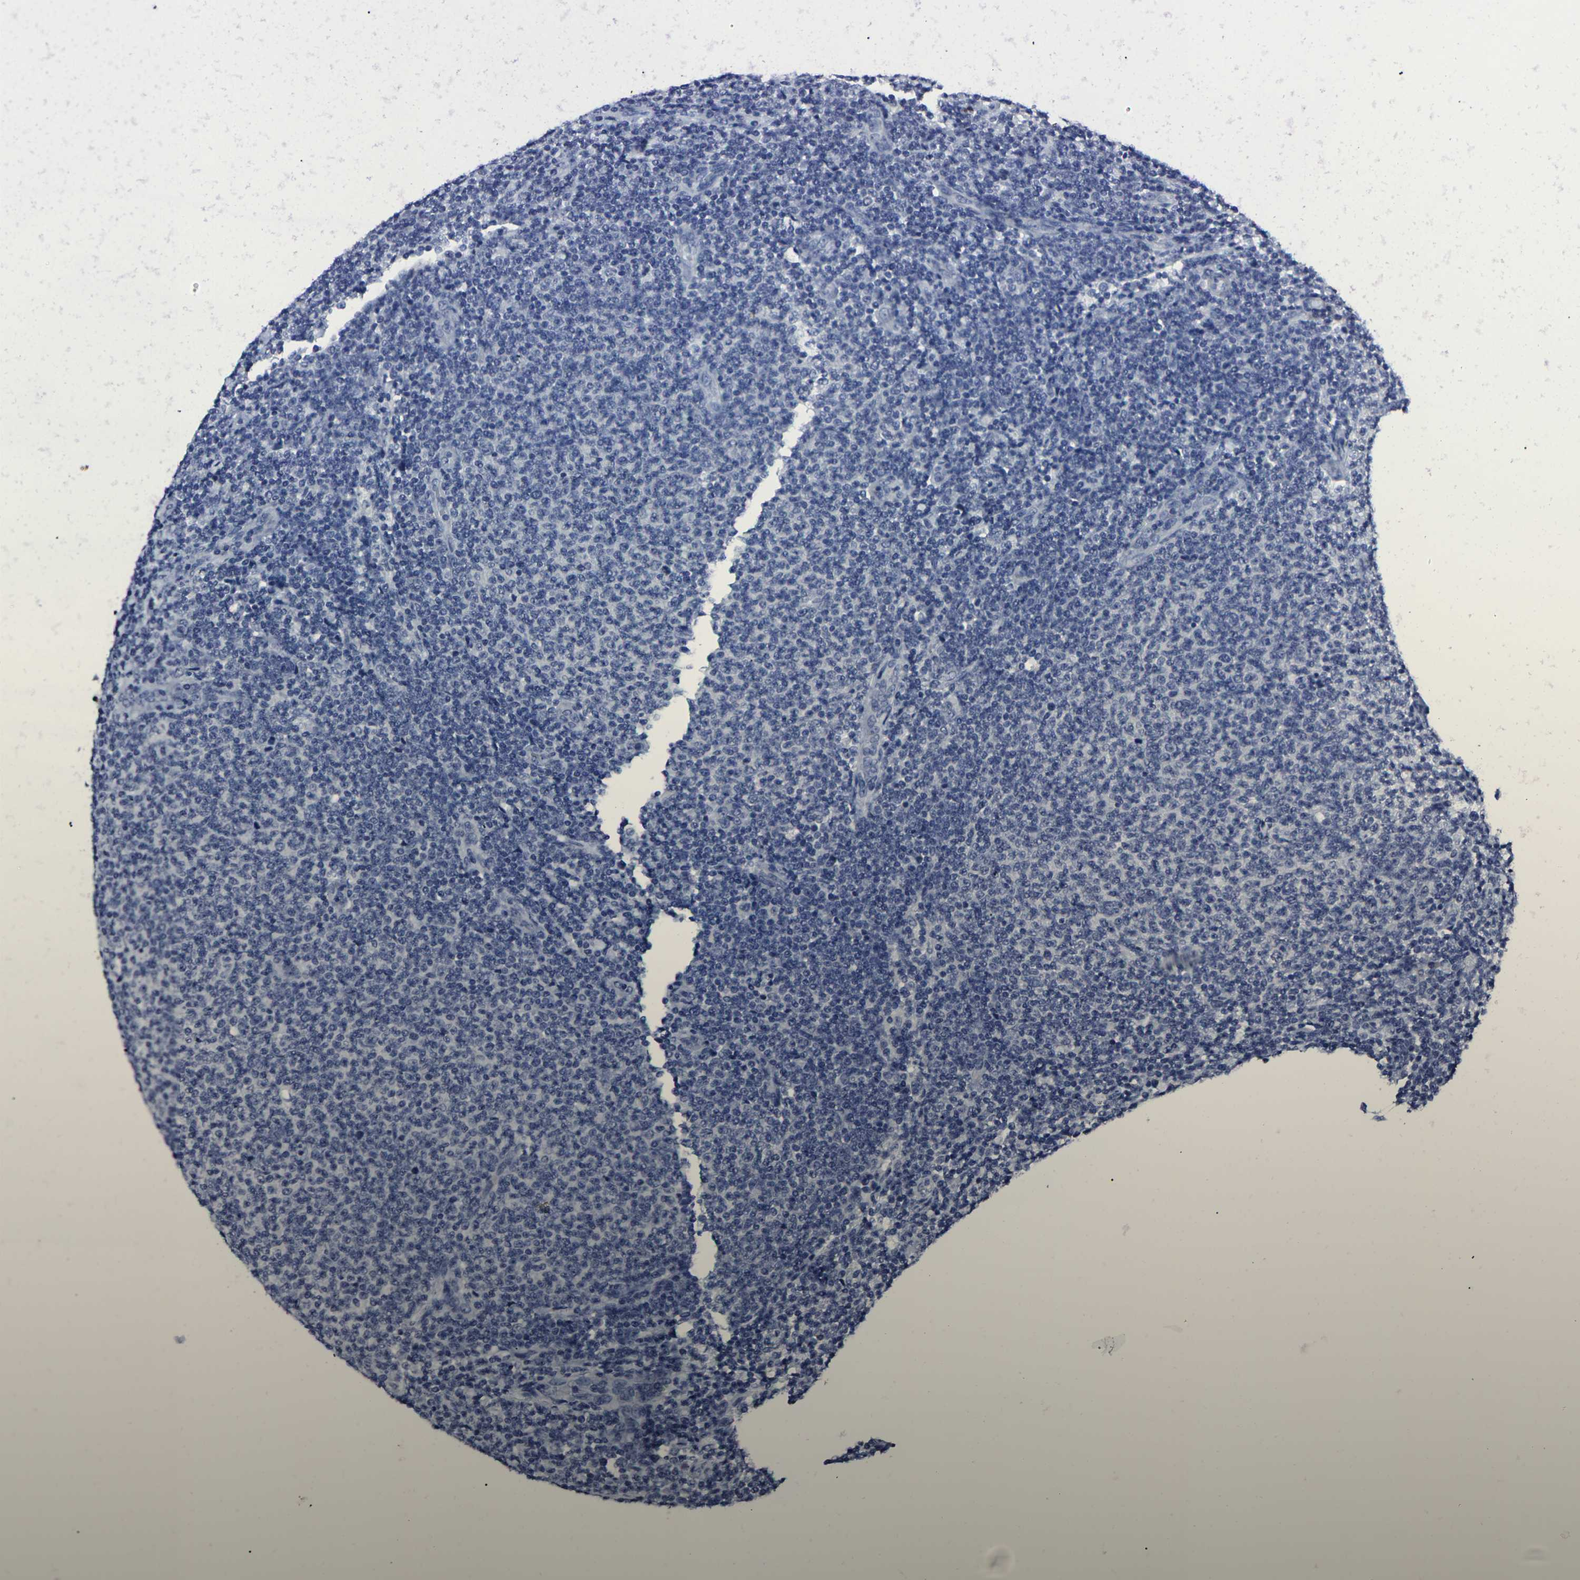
{"staining": {"intensity": "negative", "quantity": "none", "location": "none"}, "tissue": "lymphoma", "cell_type": "Tumor cells", "image_type": "cancer", "snomed": [{"axis": "morphology", "description": "Malignant lymphoma, non-Hodgkin's type, Low grade"}, {"axis": "topography", "description": "Lymph node"}], "caption": "A micrograph of human malignant lymphoma, non-Hodgkin's type (low-grade) is negative for staining in tumor cells.", "gene": "MSANTD4", "patient": {"sex": "male", "age": 66}}